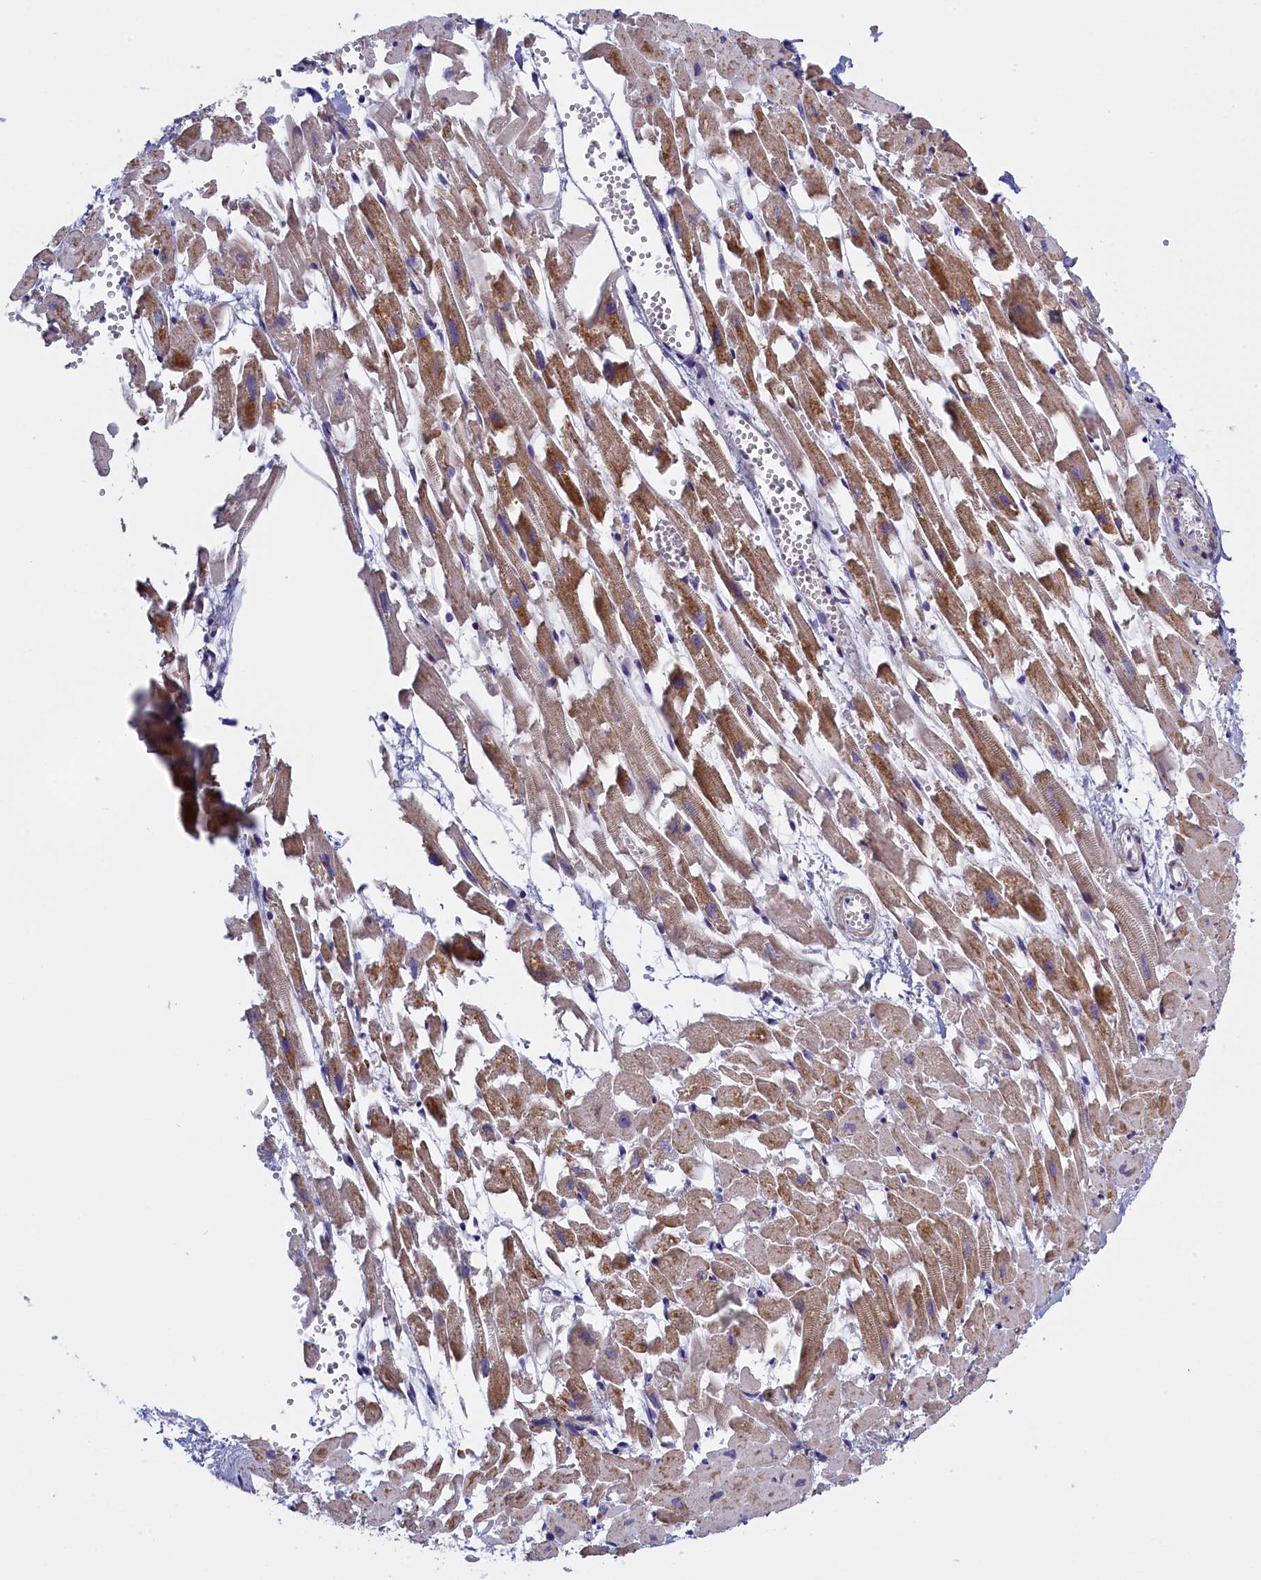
{"staining": {"intensity": "moderate", "quantity": ">75%", "location": "cytoplasmic/membranous"}, "tissue": "heart muscle", "cell_type": "Cardiomyocytes", "image_type": "normal", "snomed": [{"axis": "morphology", "description": "Normal tissue, NOS"}, {"axis": "topography", "description": "Heart"}], "caption": "The image demonstrates immunohistochemical staining of normal heart muscle. There is moderate cytoplasmic/membranous staining is identified in about >75% of cardiomyocytes.", "gene": "IFT122", "patient": {"sex": "female", "age": 64}}